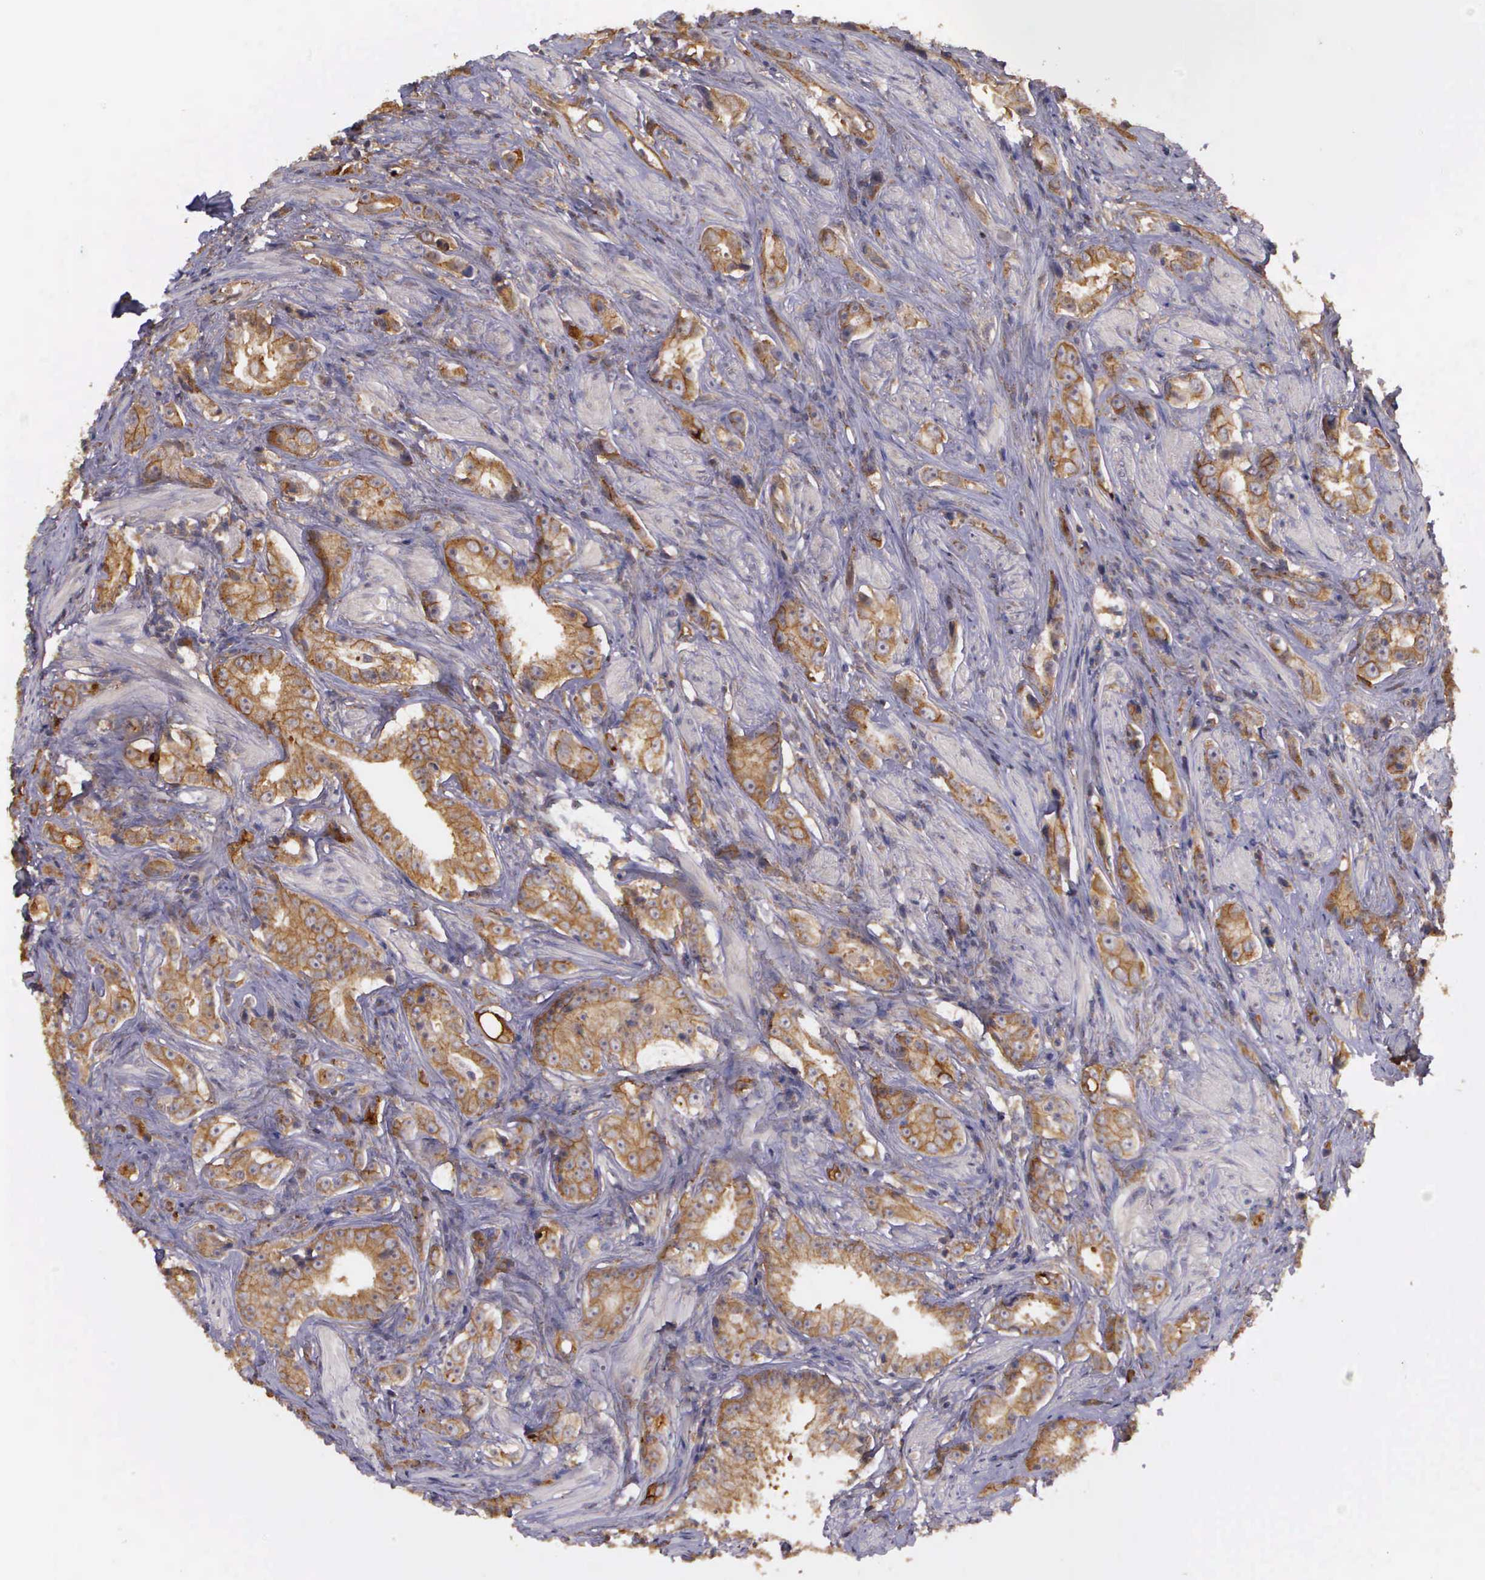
{"staining": {"intensity": "moderate", "quantity": ">75%", "location": "cytoplasmic/membranous"}, "tissue": "prostate cancer", "cell_type": "Tumor cells", "image_type": "cancer", "snomed": [{"axis": "morphology", "description": "Adenocarcinoma, Medium grade"}, {"axis": "topography", "description": "Prostate"}], "caption": "Protein staining of prostate cancer tissue exhibits moderate cytoplasmic/membranous staining in approximately >75% of tumor cells.", "gene": "EIF5", "patient": {"sex": "male", "age": 53}}